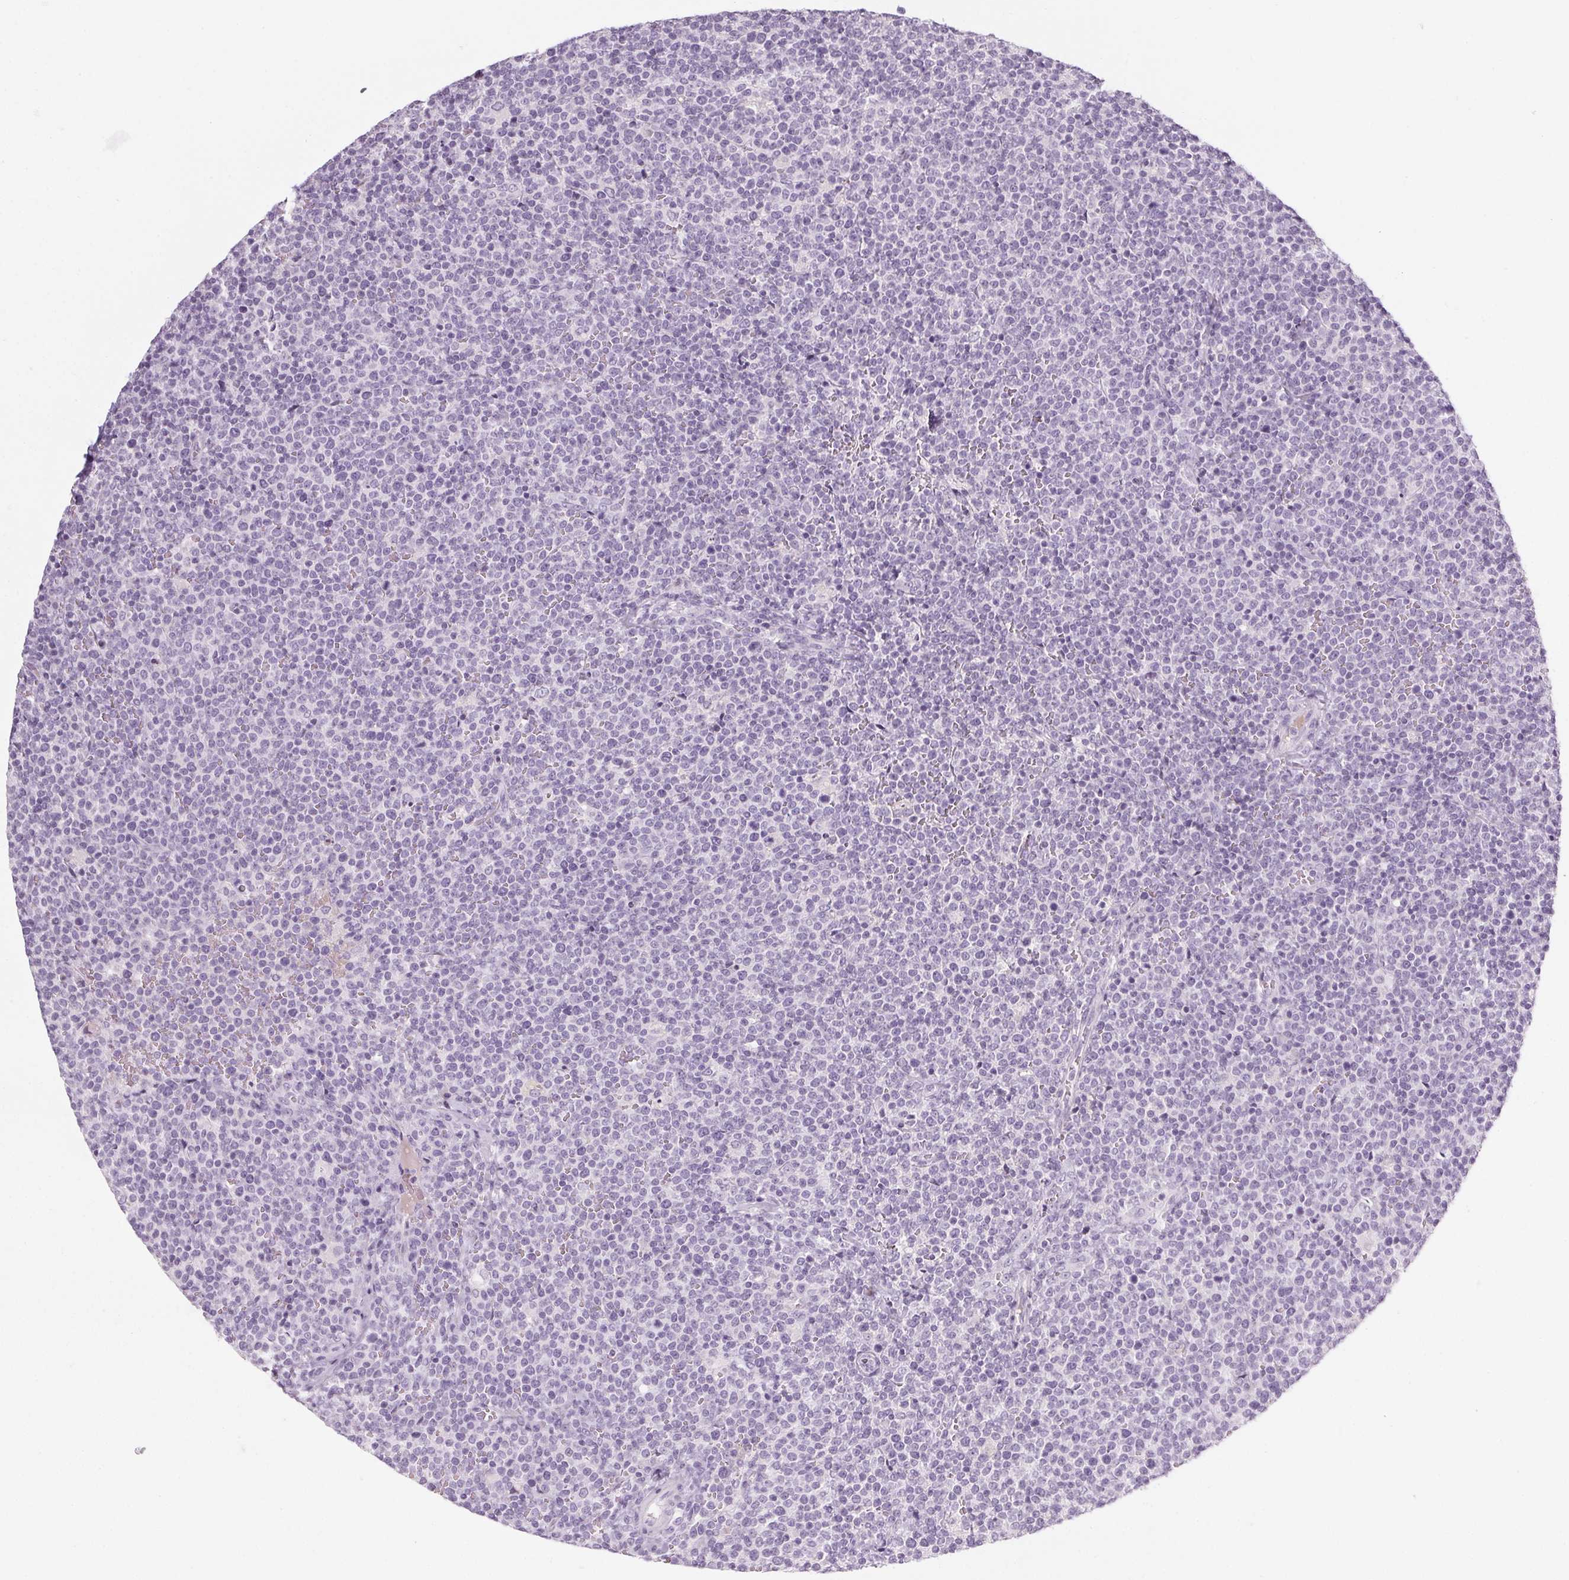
{"staining": {"intensity": "negative", "quantity": "none", "location": "none"}, "tissue": "lymphoma", "cell_type": "Tumor cells", "image_type": "cancer", "snomed": [{"axis": "morphology", "description": "Malignant lymphoma, non-Hodgkin's type, High grade"}, {"axis": "topography", "description": "Lymph node"}], "caption": "An image of lymphoma stained for a protein demonstrates no brown staining in tumor cells. (DAB (3,3'-diaminobenzidine) immunohistochemistry, high magnification).", "gene": "TMEM72", "patient": {"sex": "male", "age": 61}}